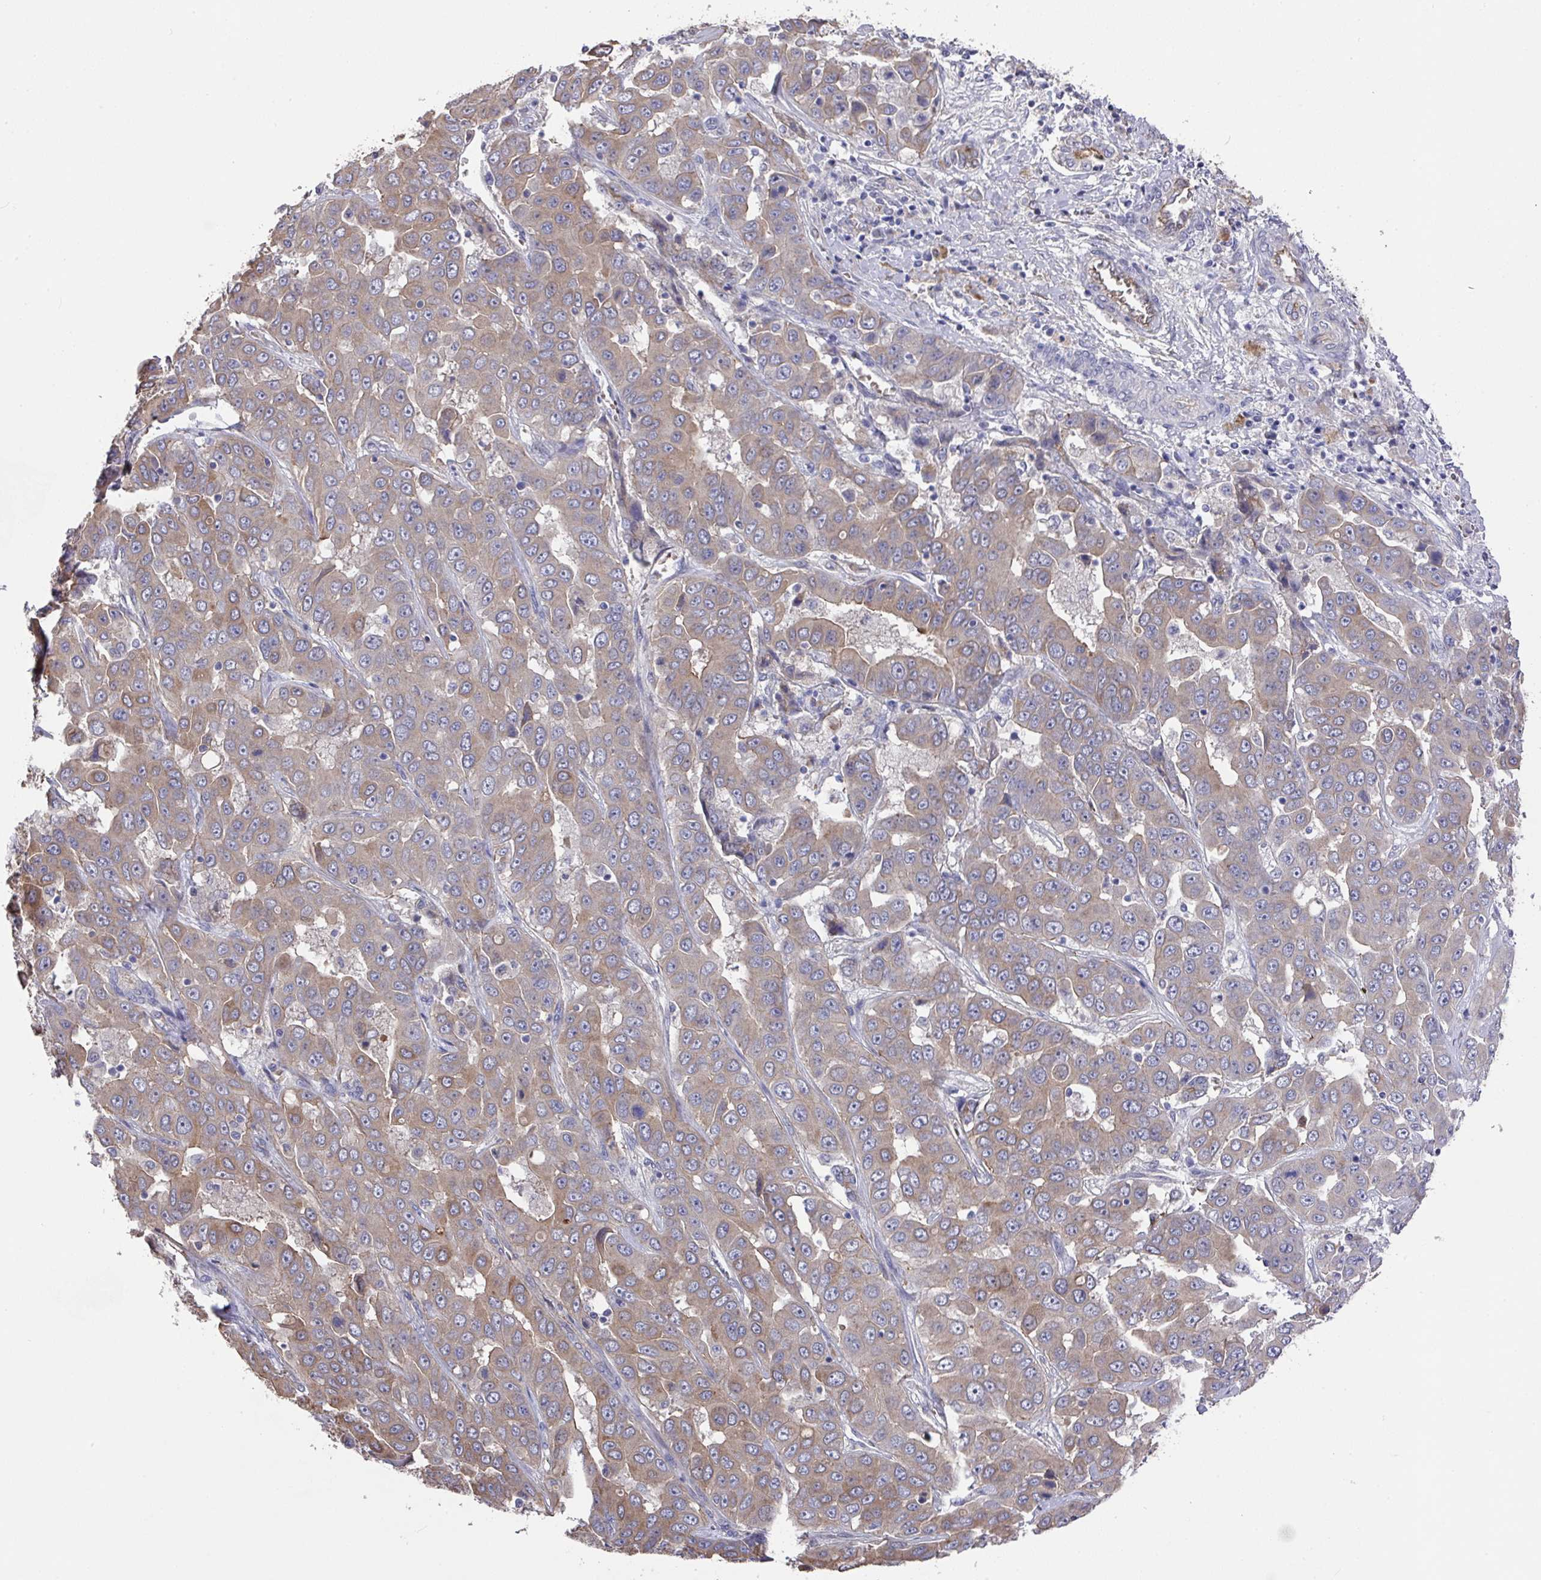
{"staining": {"intensity": "weak", "quantity": "25%-75%", "location": "cytoplasmic/membranous"}, "tissue": "liver cancer", "cell_type": "Tumor cells", "image_type": "cancer", "snomed": [{"axis": "morphology", "description": "Cholangiocarcinoma"}, {"axis": "topography", "description": "Liver"}], "caption": "Brown immunohistochemical staining in cholangiocarcinoma (liver) shows weak cytoplasmic/membranous staining in approximately 25%-75% of tumor cells. The staining was performed using DAB to visualize the protein expression in brown, while the nuclei were stained in blue with hematoxylin (Magnification: 20x).", "gene": "PRR5", "patient": {"sex": "female", "age": 52}}